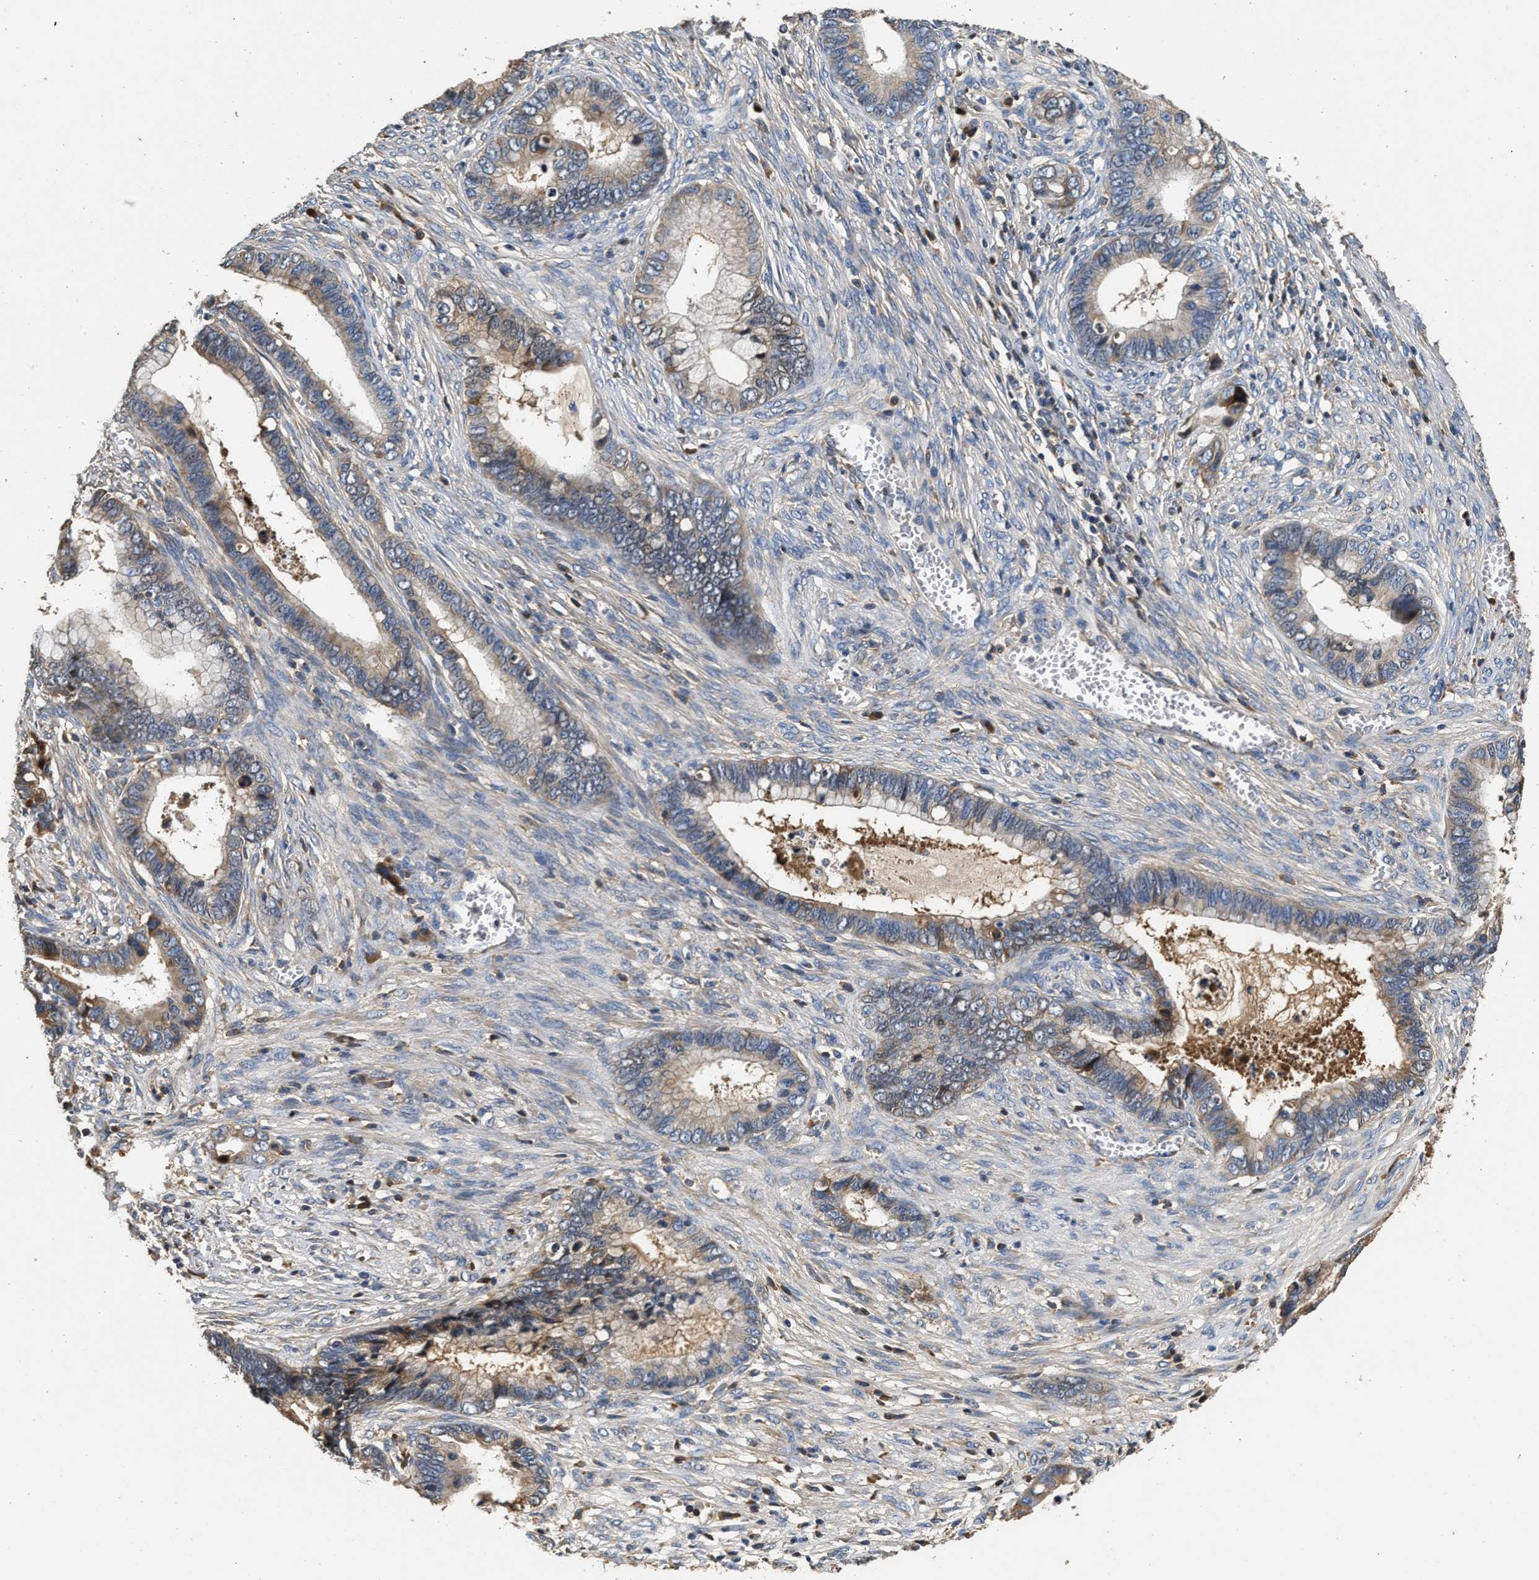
{"staining": {"intensity": "moderate", "quantity": ">75%", "location": "cytoplasmic/membranous"}, "tissue": "cervical cancer", "cell_type": "Tumor cells", "image_type": "cancer", "snomed": [{"axis": "morphology", "description": "Adenocarcinoma, NOS"}, {"axis": "topography", "description": "Cervix"}], "caption": "IHC photomicrograph of human cervical cancer stained for a protein (brown), which demonstrates medium levels of moderate cytoplasmic/membranous expression in approximately >75% of tumor cells.", "gene": "C3", "patient": {"sex": "female", "age": 44}}